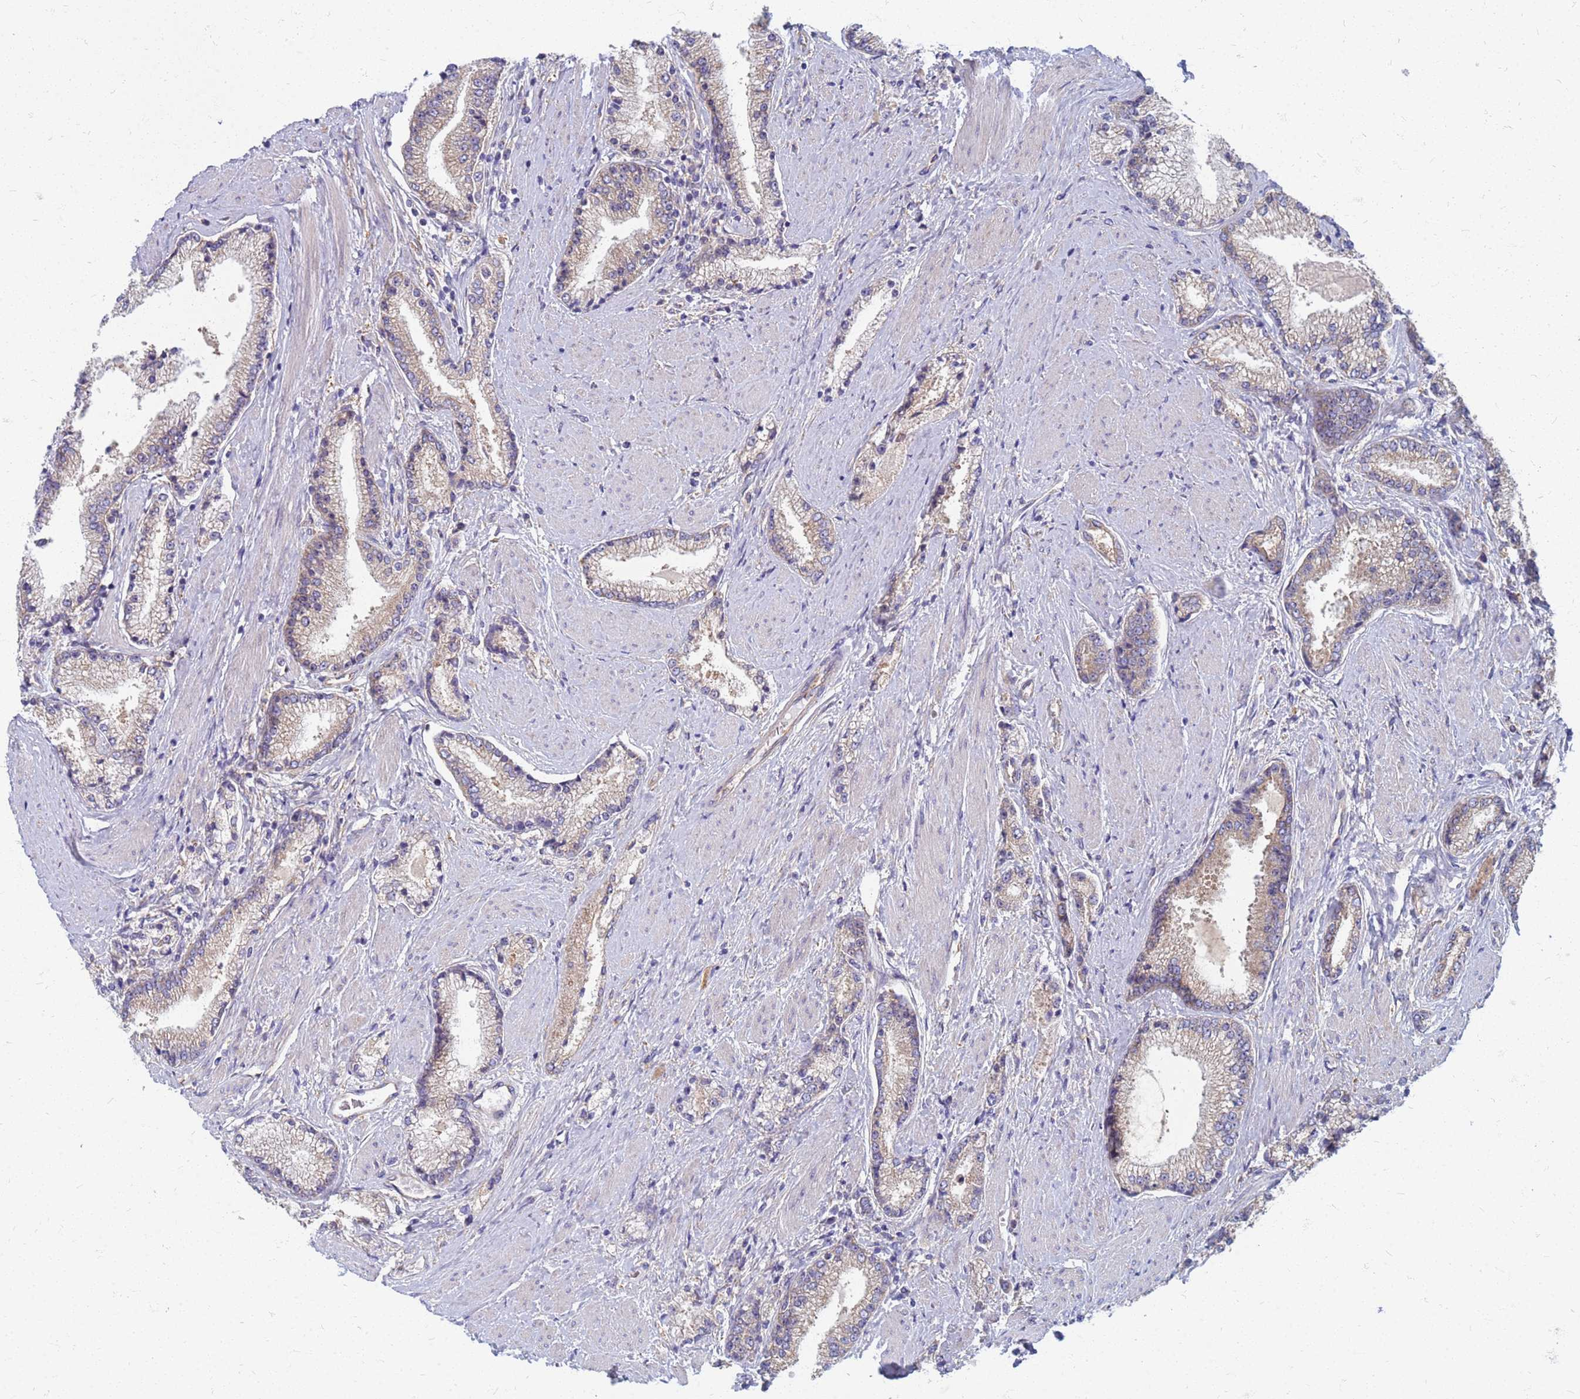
{"staining": {"intensity": "negative", "quantity": "none", "location": "none"}, "tissue": "prostate cancer", "cell_type": "Tumor cells", "image_type": "cancer", "snomed": [{"axis": "morphology", "description": "Adenocarcinoma, High grade"}, {"axis": "topography", "description": "Prostate"}], "caption": "The micrograph reveals no staining of tumor cells in prostate cancer.", "gene": "EEA1", "patient": {"sex": "male", "age": 67}}